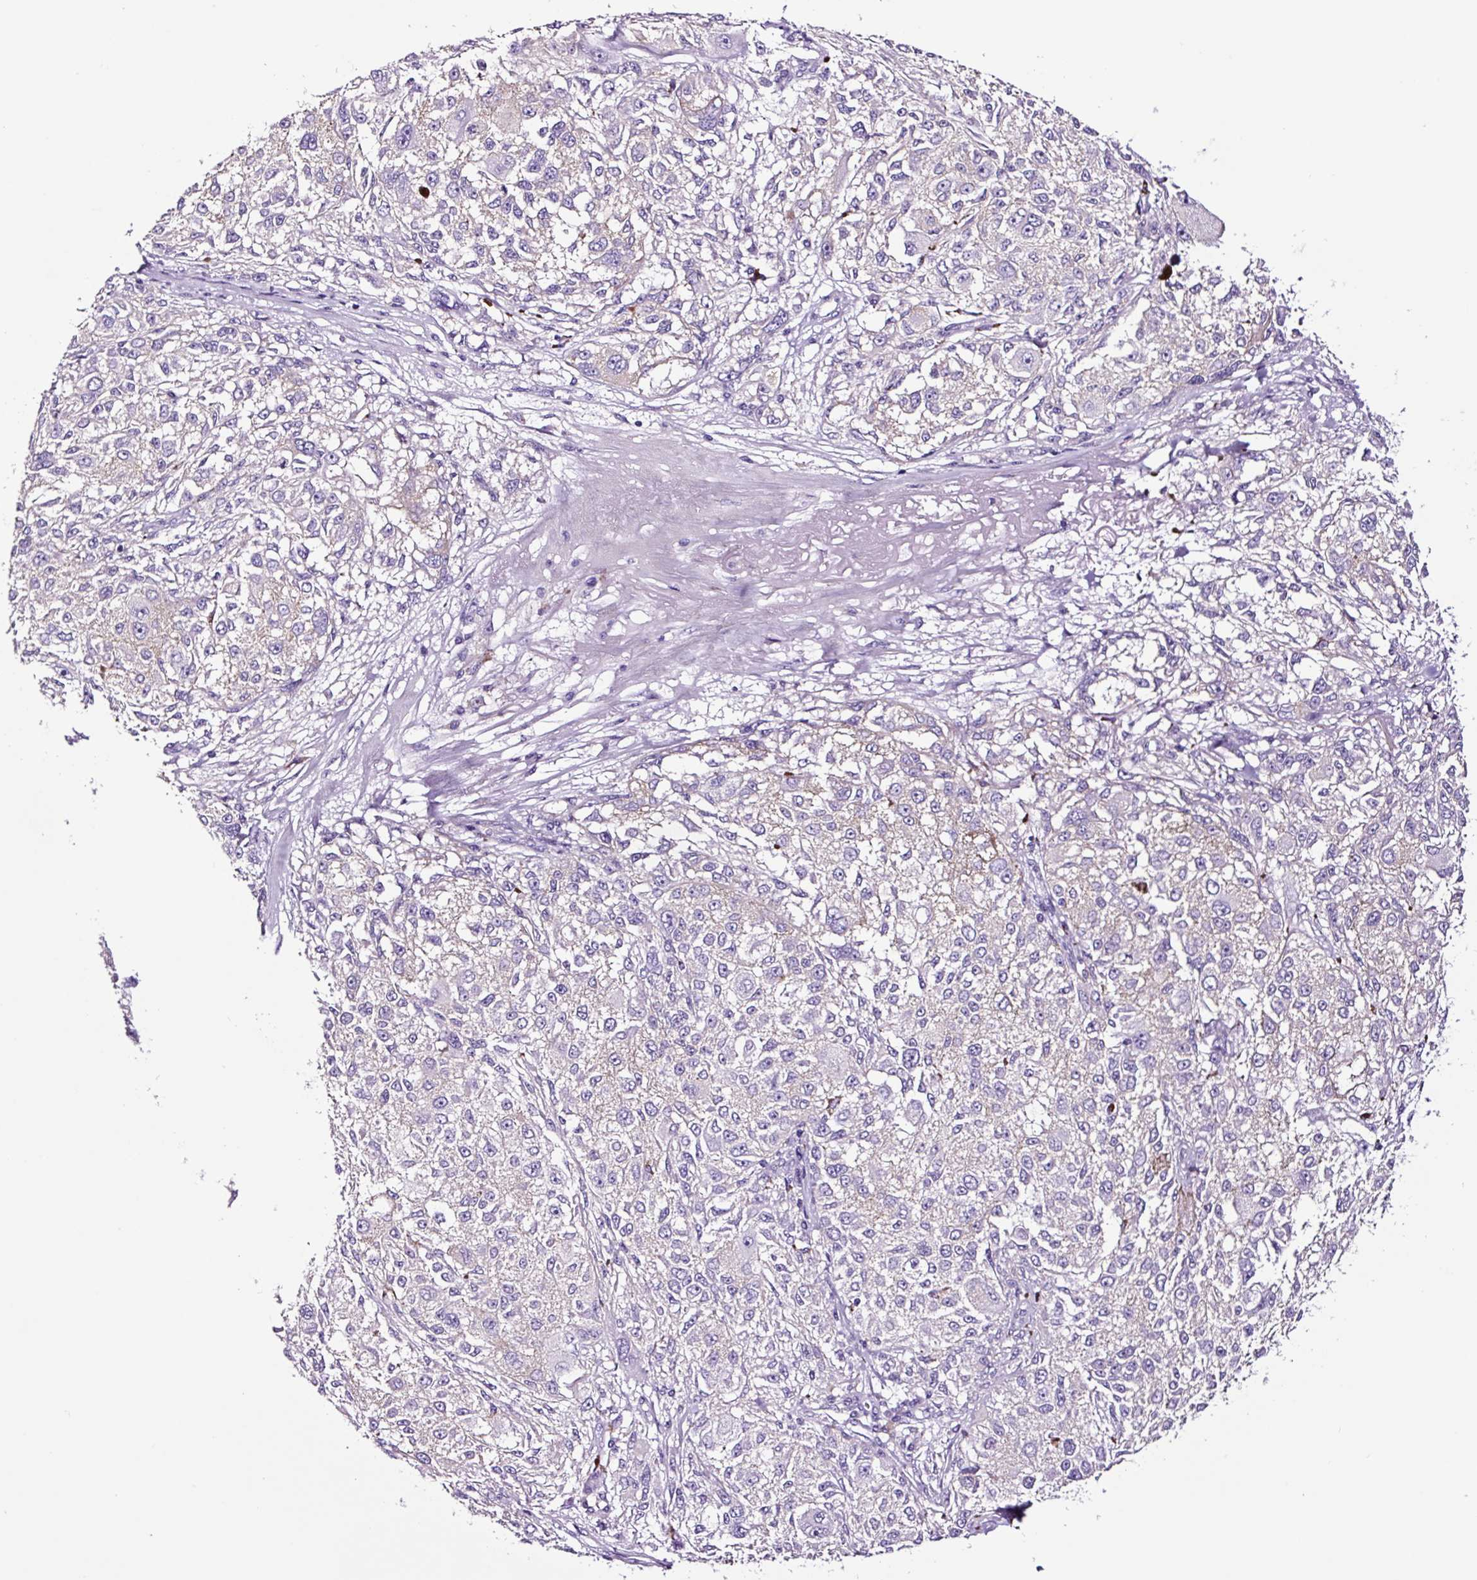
{"staining": {"intensity": "negative", "quantity": "none", "location": "none"}, "tissue": "melanoma", "cell_type": "Tumor cells", "image_type": "cancer", "snomed": [{"axis": "morphology", "description": "Necrosis, NOS"}, {"axis": "morphology", "description": "Malignant melanoma, NOS"}, {"axis": "topography", "description": "Skin"}], "caption": "Melanoma was stained to show a protein in brown. There is no significant positivity in tumor cells.", "gene": "FBXL7", "patient": {"sex": "female", "age": 87}}